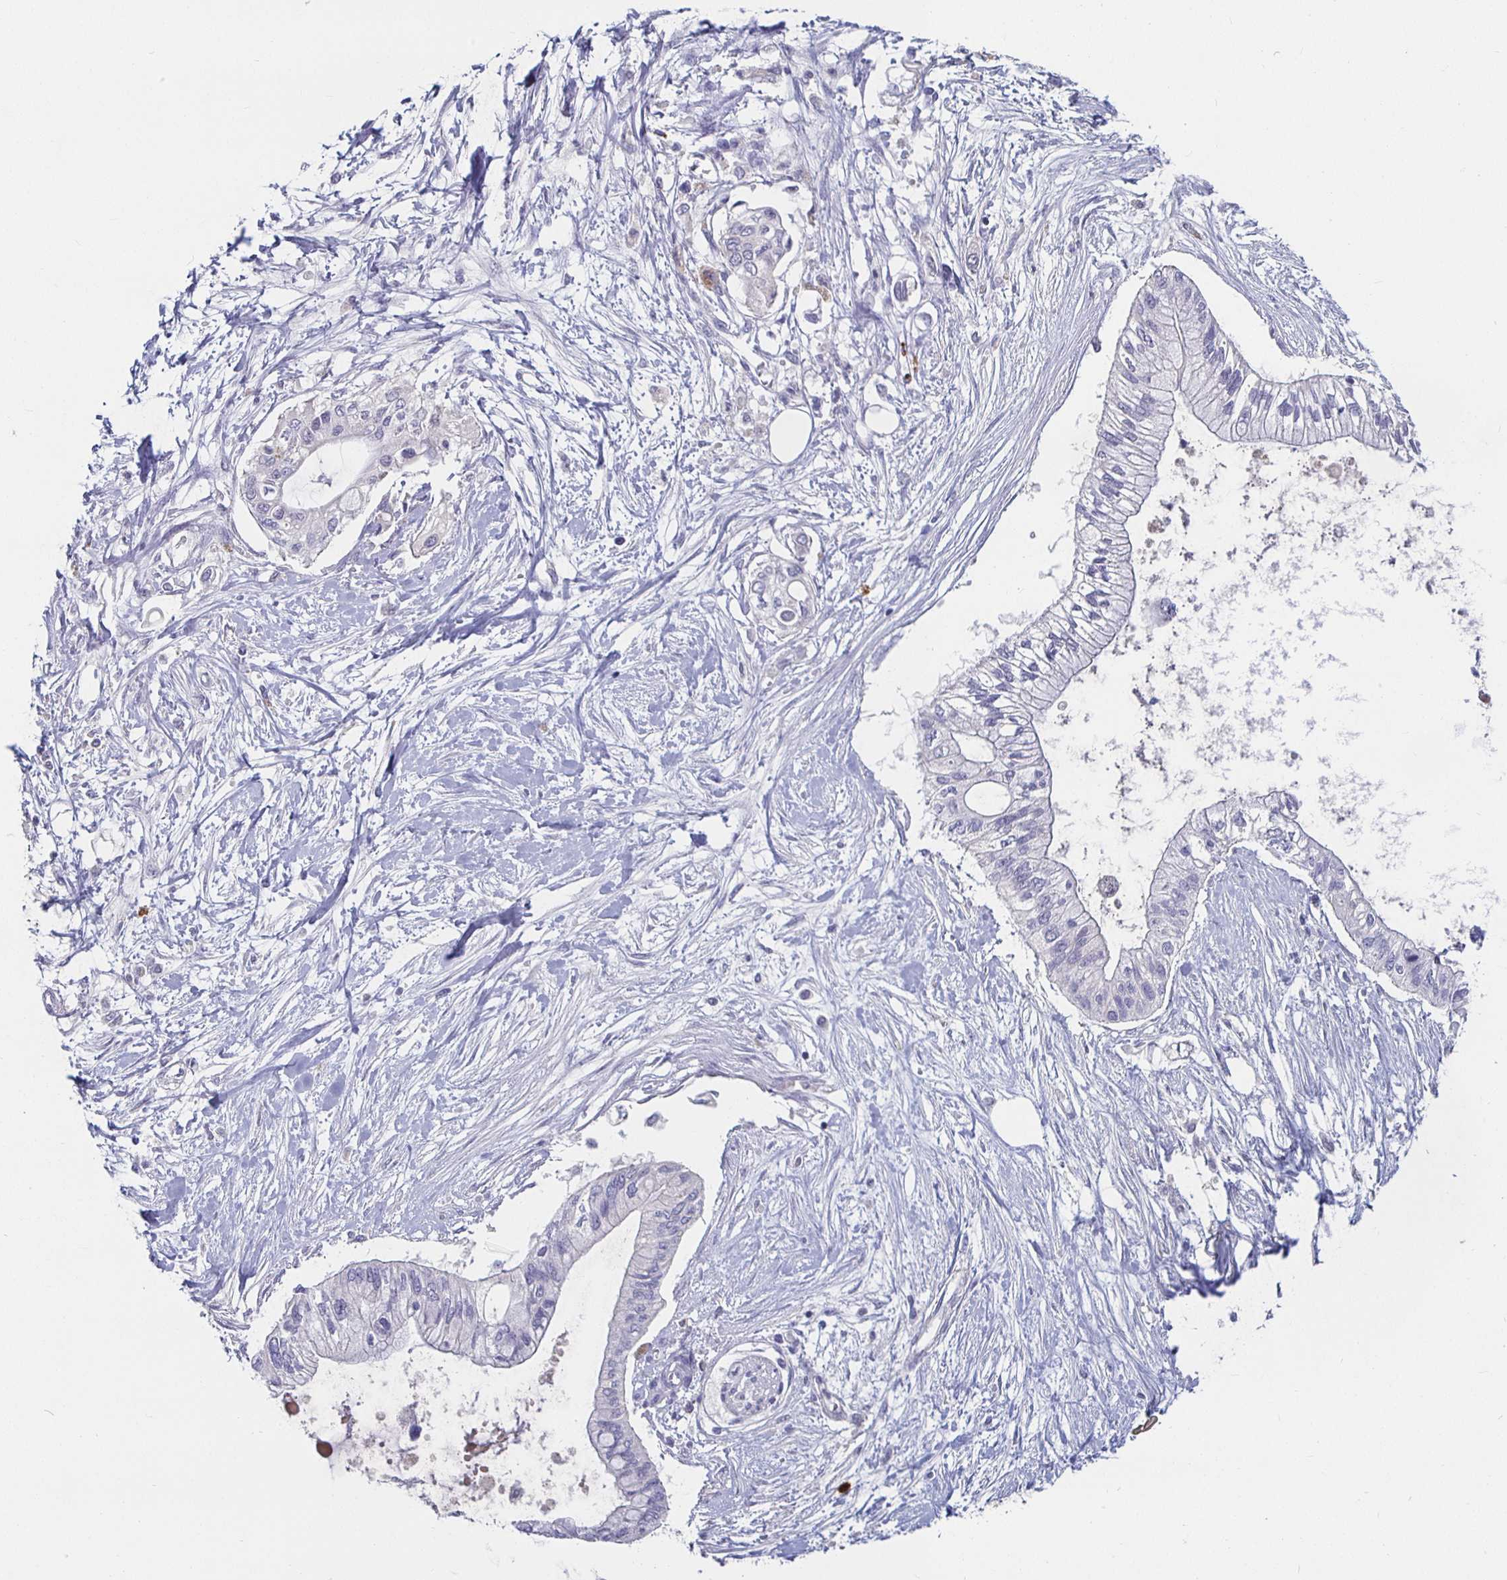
{"staining": {"intensity": "negative", "quantity": "none", "location": "none"}, "tissue": "pancreatic cancer", "cell_type": "Tumor cells", "image_type": "cancer", "snomed": [{"axis": "morphology", "description": "Adenocarcinoma, NOS"}, {"axis": "topography", "description": "Pancreas"}], "caption": "A micrograph of human pancreatic cancer (adenocarcinoma) is negative for staining in tumor cells.", "gene": "RNF144B", "patient": {"sex": "female", "age": 77}}